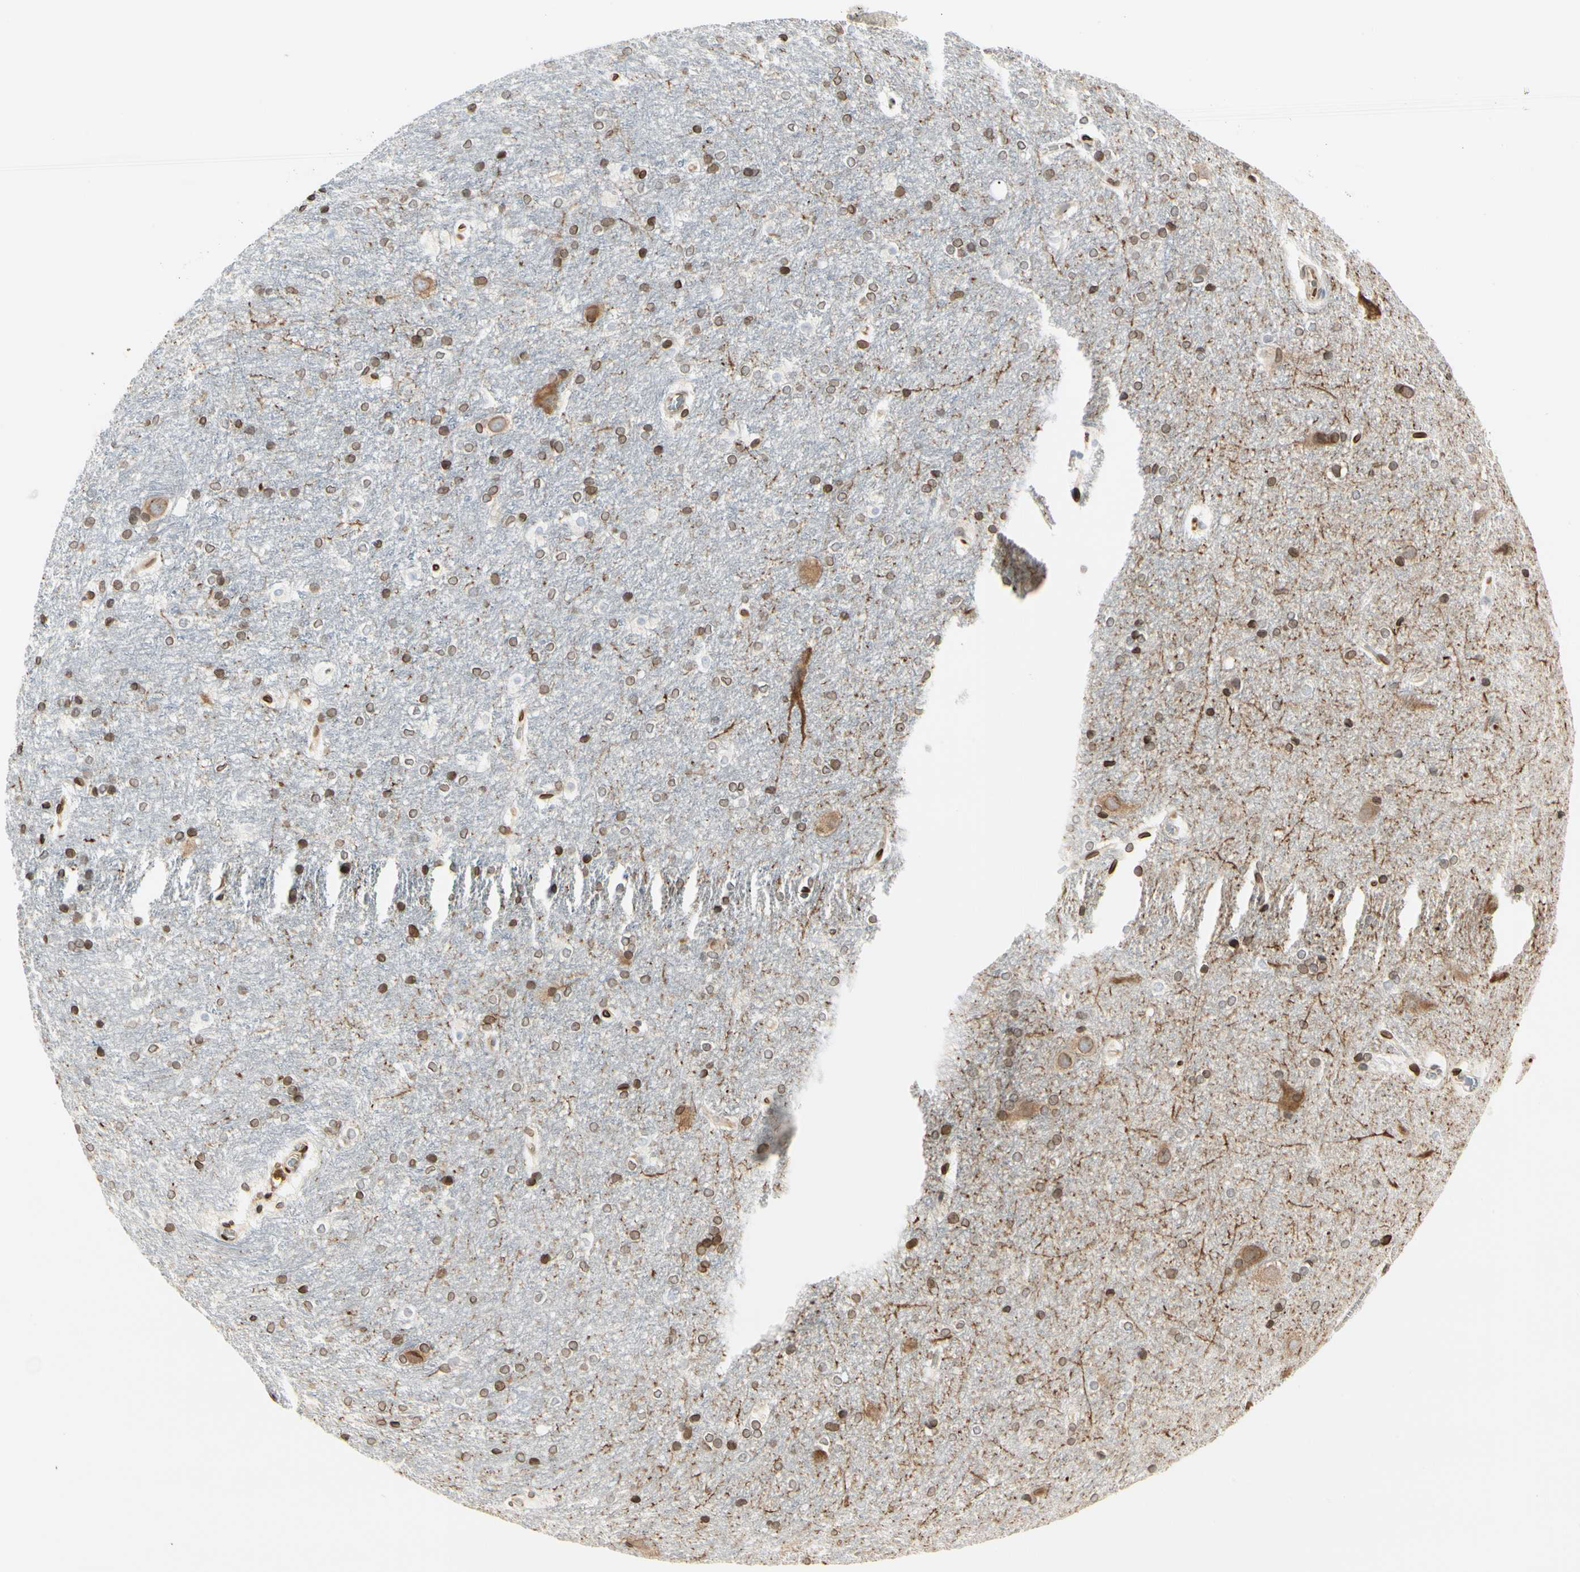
{"staining": {"intensity": "moderate", "quantity": "<25%", "location": "cytoplasmic/membranous,nuclear"}, "tissue": "hippocampus", "cell_type": "Glial cells", "image_type": "normal", "snomed": [{"axis": "morphology", "description": "Normal tissue, NOS"}, {"axis": "topography", "description": "Hippocampus"}], "caption": "Immunohistochemistry (IHC) of normal human hippocampus shows low levels of moderate cytoplasmic/membranous,nuclear positivity in approximately <25% of glial cells.", "gene": "TMPO", "patient": {"sex": "female", "age": 19}}